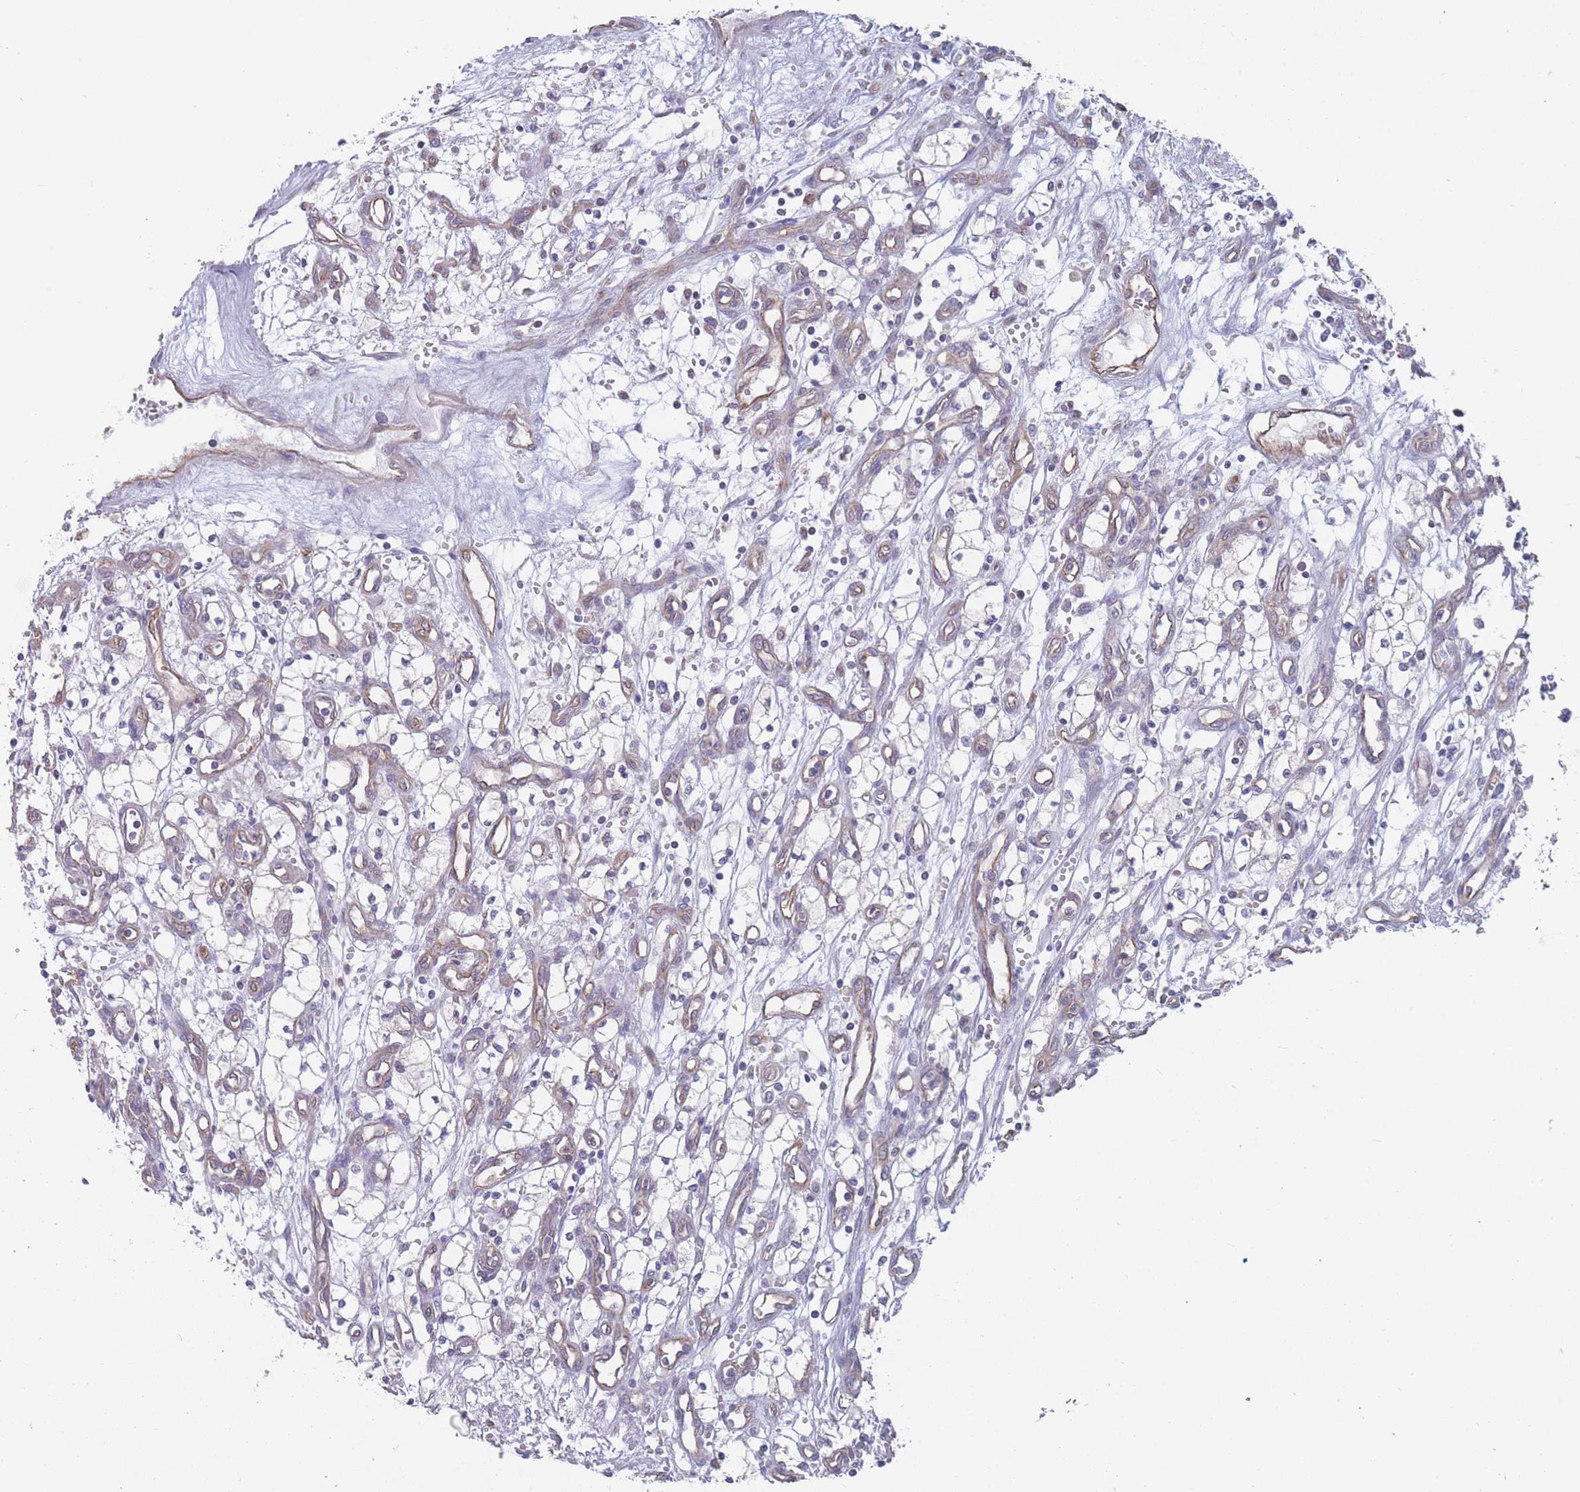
{"staining": {"intensity": "negative", "quantity": "none", "location": "none"}, "tissue": "renal cancer", "cell_type": "Tumor cells", "image_type": "cancer", "snomed": [{"axis": "morphology", "description": "Adenocarcinoma, NOS"}, {"axis": "topography", "description": "Kidney"}], "caption": "High magnification brightfield microscopy of renal cancer stained with DAB (brown) and counterstained with hematoxylin (blue): tumor cells show no significant expression.", "gene": "SLC1A6", "patient": {"sex": "male", "age": 59}}